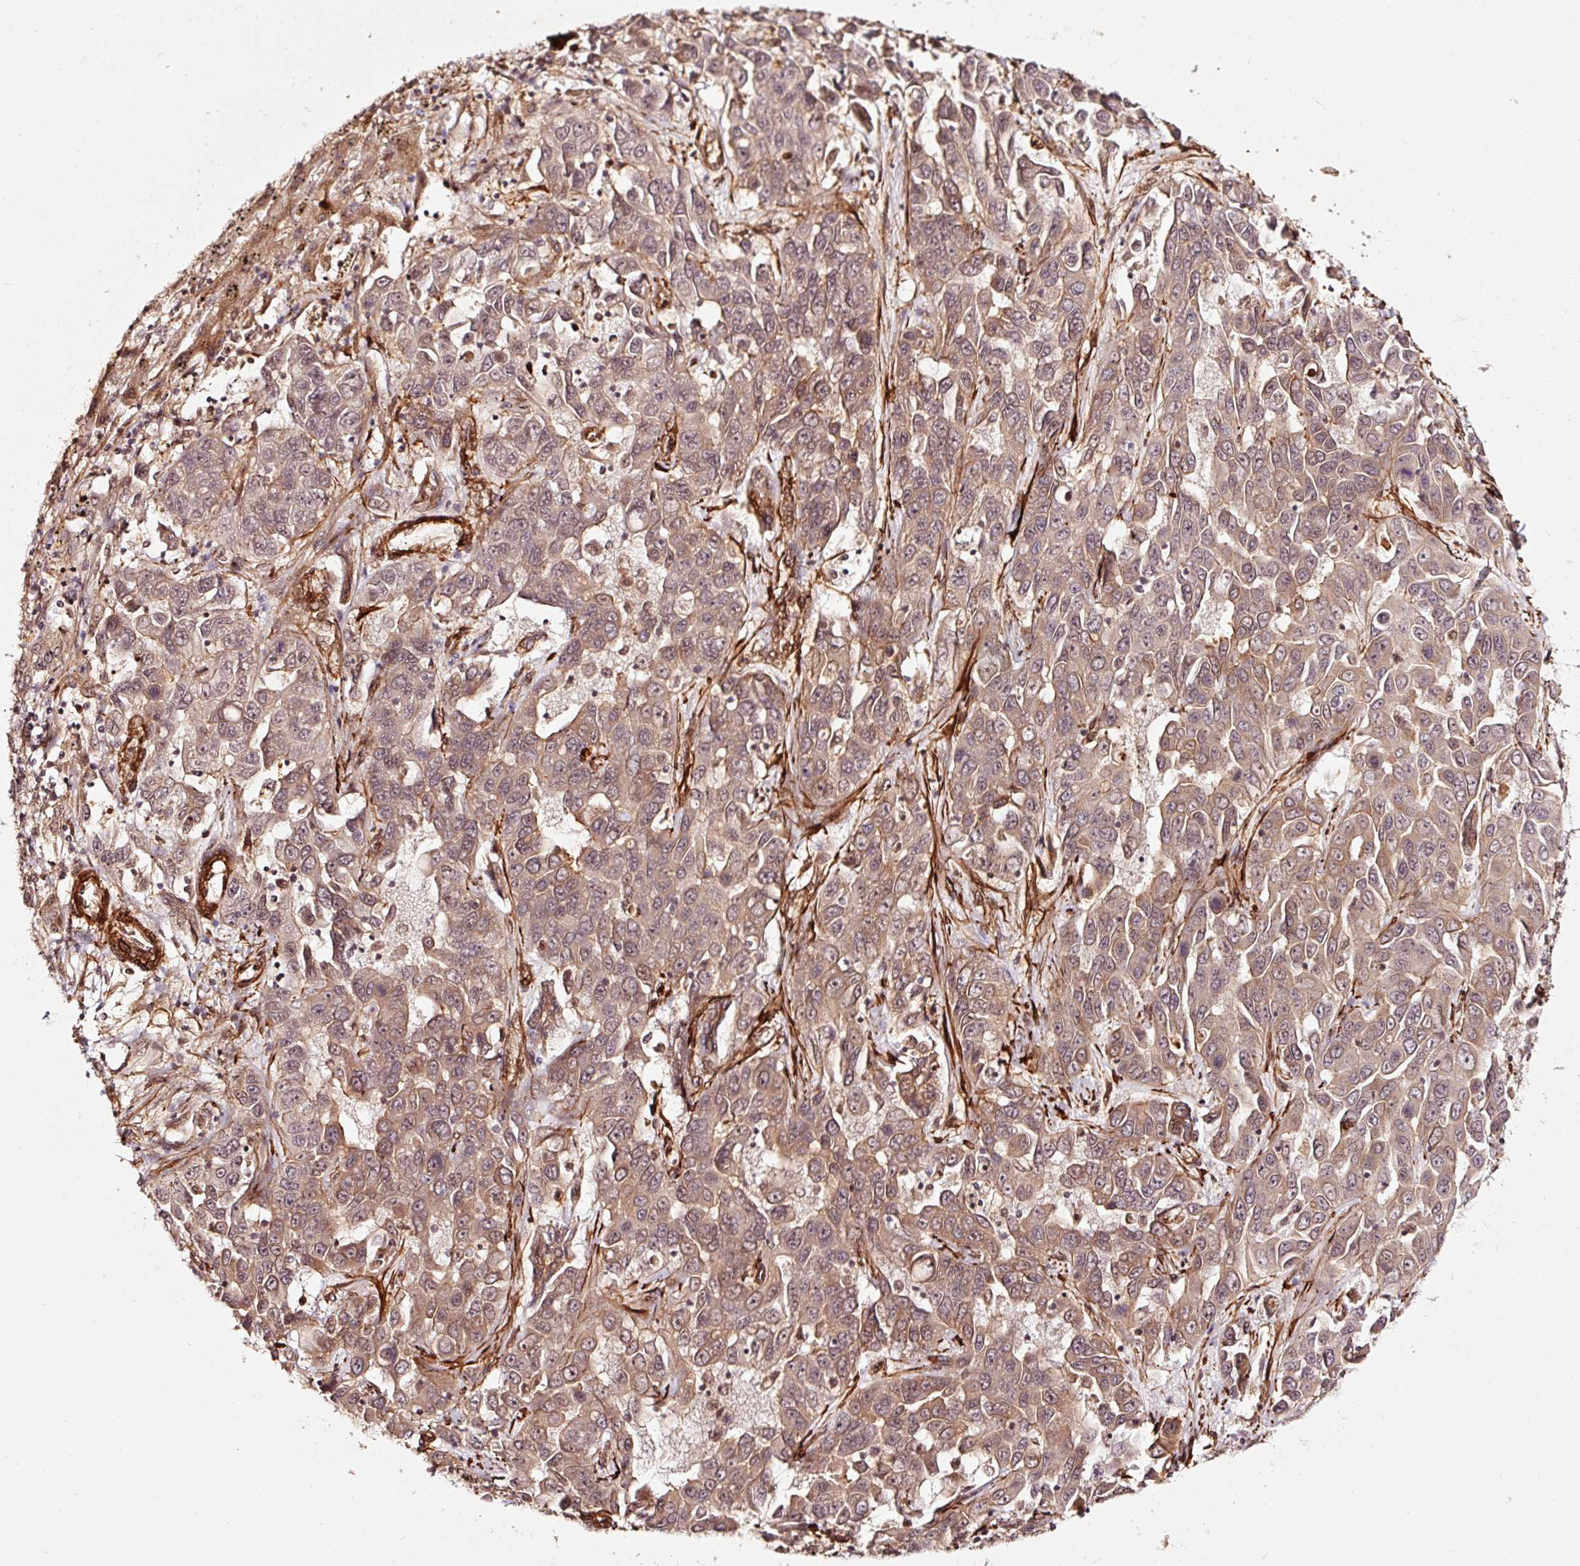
{"staining": {"intensity": "moderate", "quantity": ">75%", "location": "cytoplasmic/membranous,nuclear"}, "tissue": "liver cancer", "cell_type": "Tumor cells", "image_type": "cancer", "snomed": [{"axis": "morphology", "description": "Cholangiocarcinoma"}, {"axis": "topography", "description": "Liver"}], "caption": "Liver cholangiocarcinoma tissue reveals moderate cytoplasmic/membranous and nuclear staining in approximately >75% of tumor cells", "gene": "TPM1", "patient": {"sex": "female", "age": 52}}